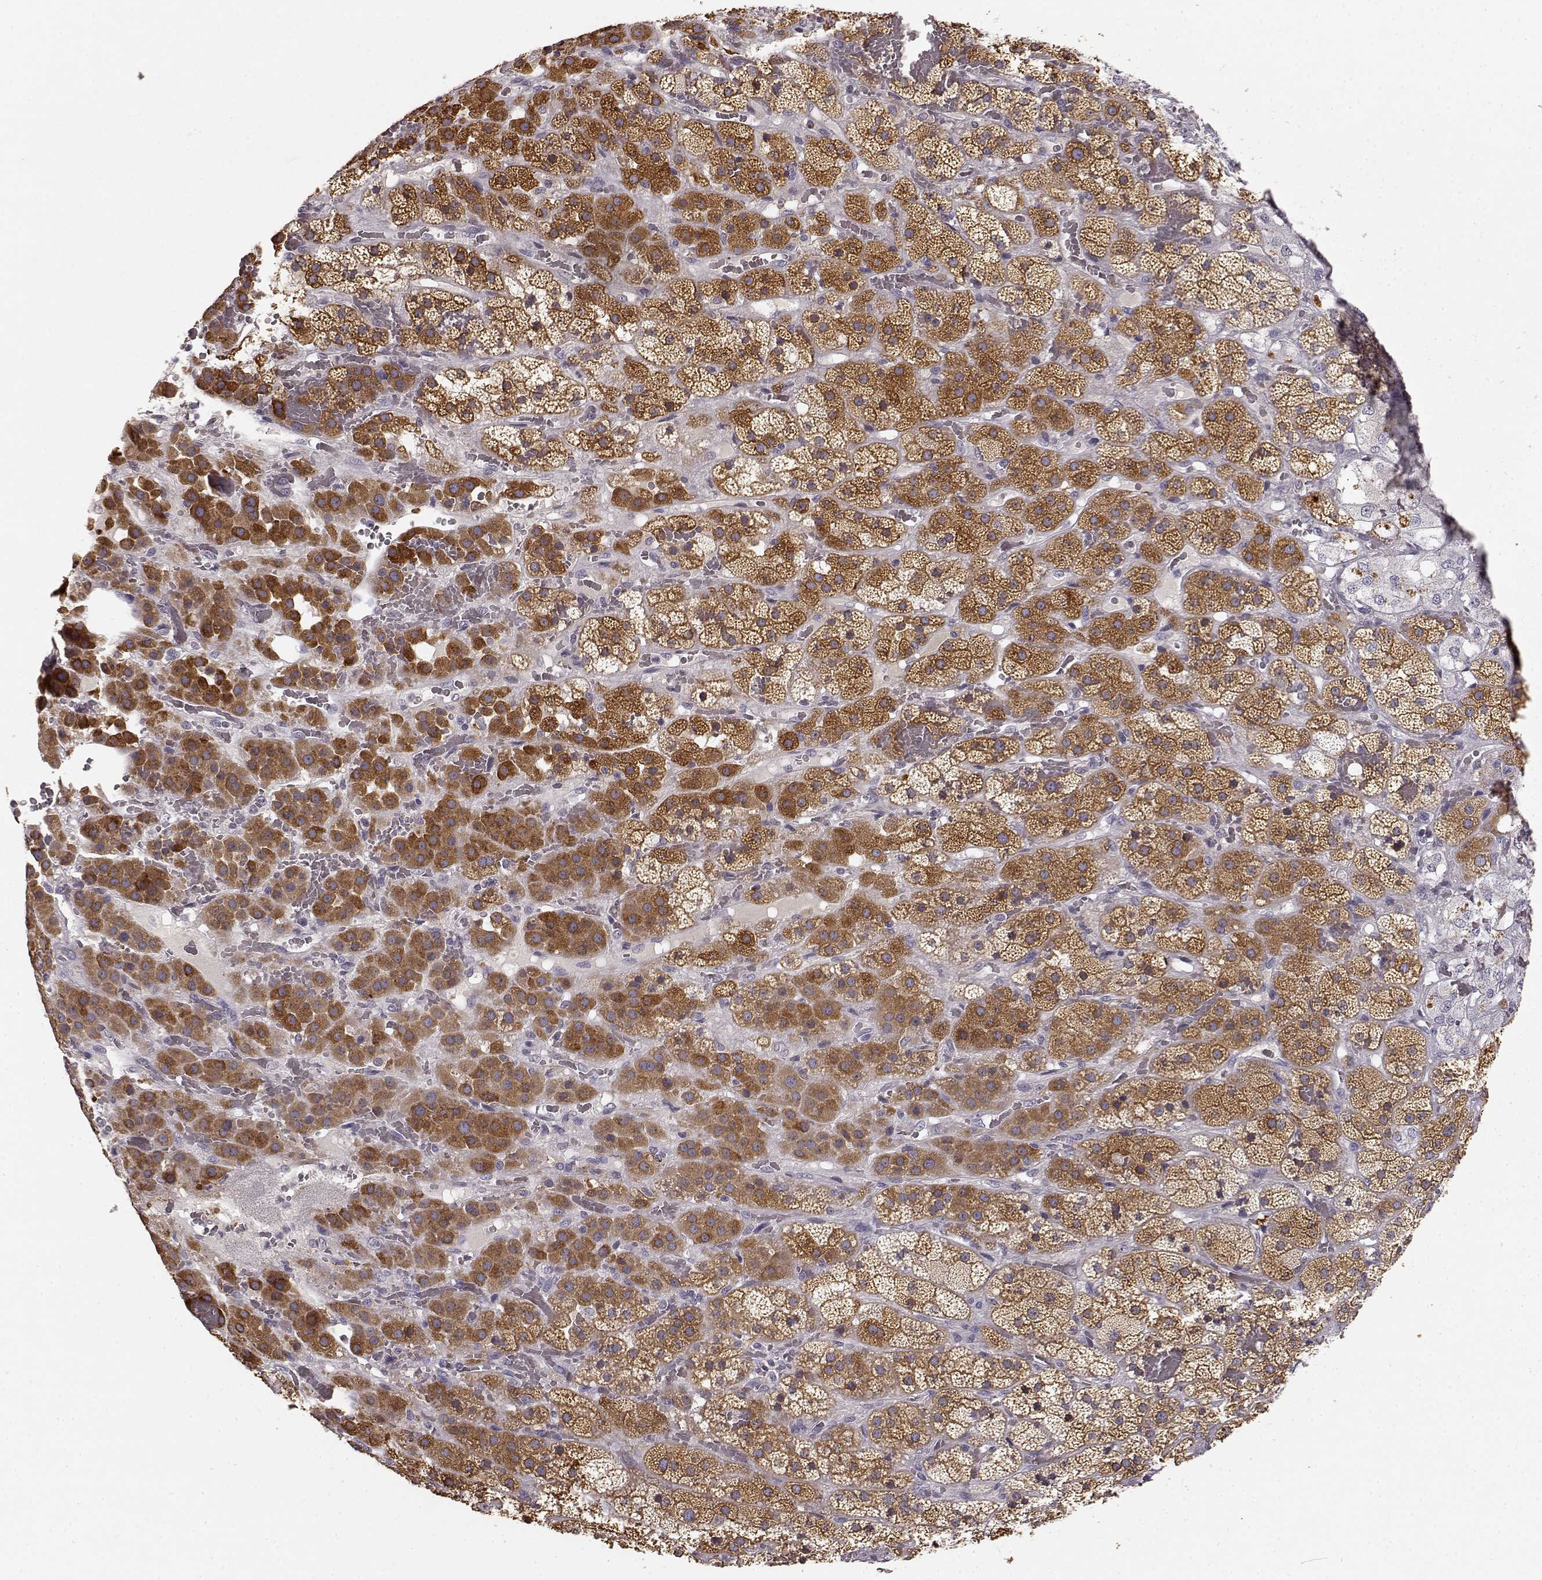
{"staining": {"intensity": "moderate", "quantity": ">75%", "location": "cytoplasmic/membranous"}, "tissue": "adrenal gland", "cell_type": "Glandular cells", "image_type": "normal", "snomed": [{"axis": "morphology", "description": "Normal tissue, NOS"}, {"axis": "topography", "description": "Adrenal gland"}], "caption": "Protein staining by IHC shows moderate cytoplasmic/membranous staining in about >75% of glandular cells in normal adrenal gland. Using DAB (3,3'-diaminobenzidine) (brown) and hematoxylin (blue) stains, captured at high magnification using brightfield microscopy.", "gene": "GHR", "patient": {"sex": "male", "age": 57}}